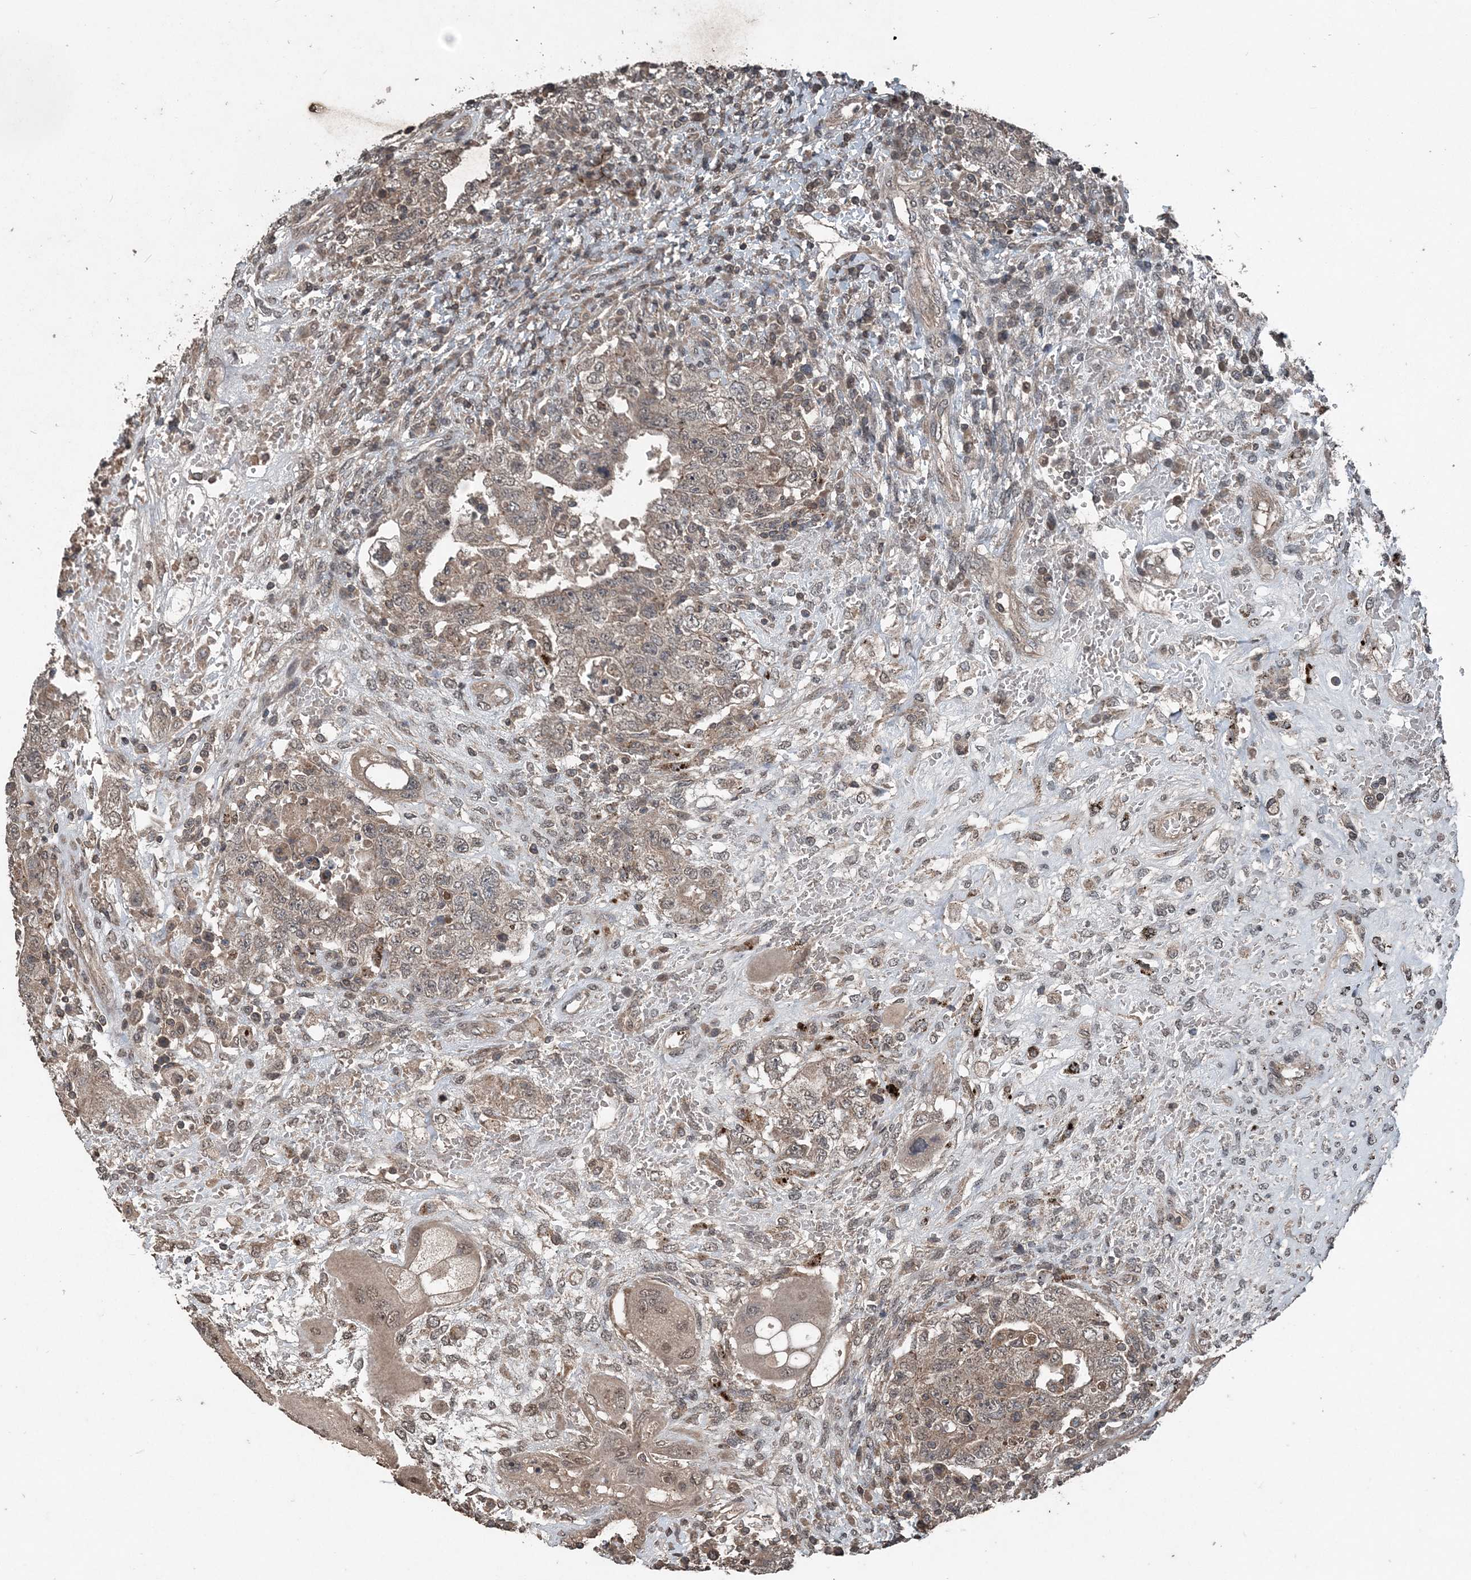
{"staining": {"intensity": "weak", "quantity": "25%-75%", "location": "cytoplasmic/membranous"}, "tissue": "testis cancer", "cell_type": "Tumor cells", "image_type": "cancer", "snomed": [{"axis": "morphology", "description": "Carcinoma, Embryonal, NOS"}, {"axis": "topography", "description": "Testis"}], "caption": "Protein analysis of testis cancer (embryonal carcinoma) tissue reveals weak cytoplasmic/membranous positivity in about 25%-75% of tumor cells. The protein of interest is stained brown, and the nuclei are stained in blue (DAB (3,3'-diaminobenzidine) IHC with brightfield microscopy, high magnification).", "gene": "CFL1", "patient": {"sex": "male", "age": 26}}